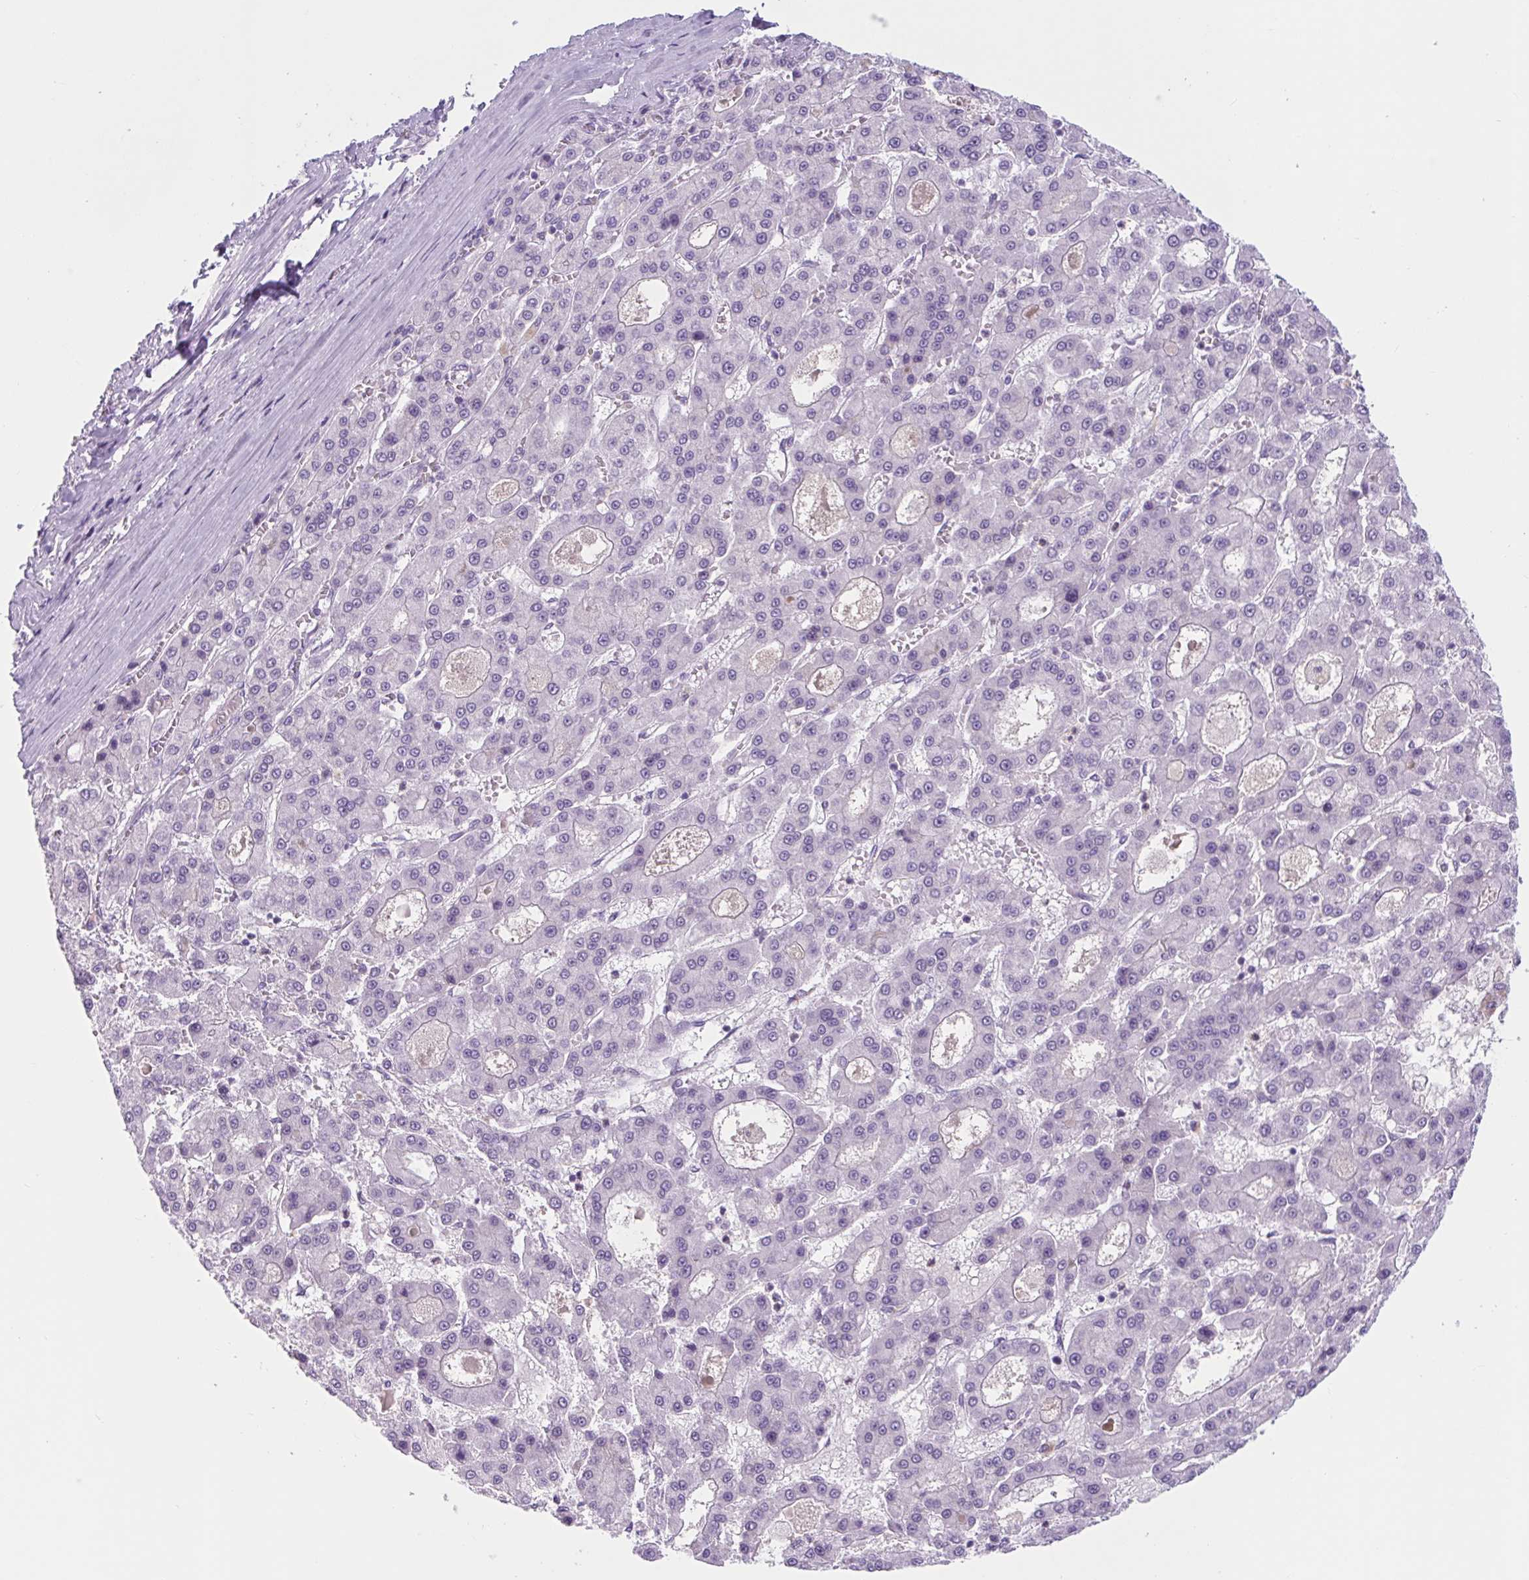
{"staining": {"intensity": "negative", "quantity": "none", "location": "none"}, "tissue": "liver cancer", "cell_type": "Tumor cells", "image_type": "cancer", "snomed": [{"axis": "morphology", "description": "Carcinoma, Hepatocellular, NOS"}, {"axis": "topography", "description": "Liver"}], "caption": "Liver cancer stained for a protein using immunohistochemistry (IHC) shows no positivity tumor cells.", "gene": "WNT9B", "patient": {"sex": "male", "age": 70}}